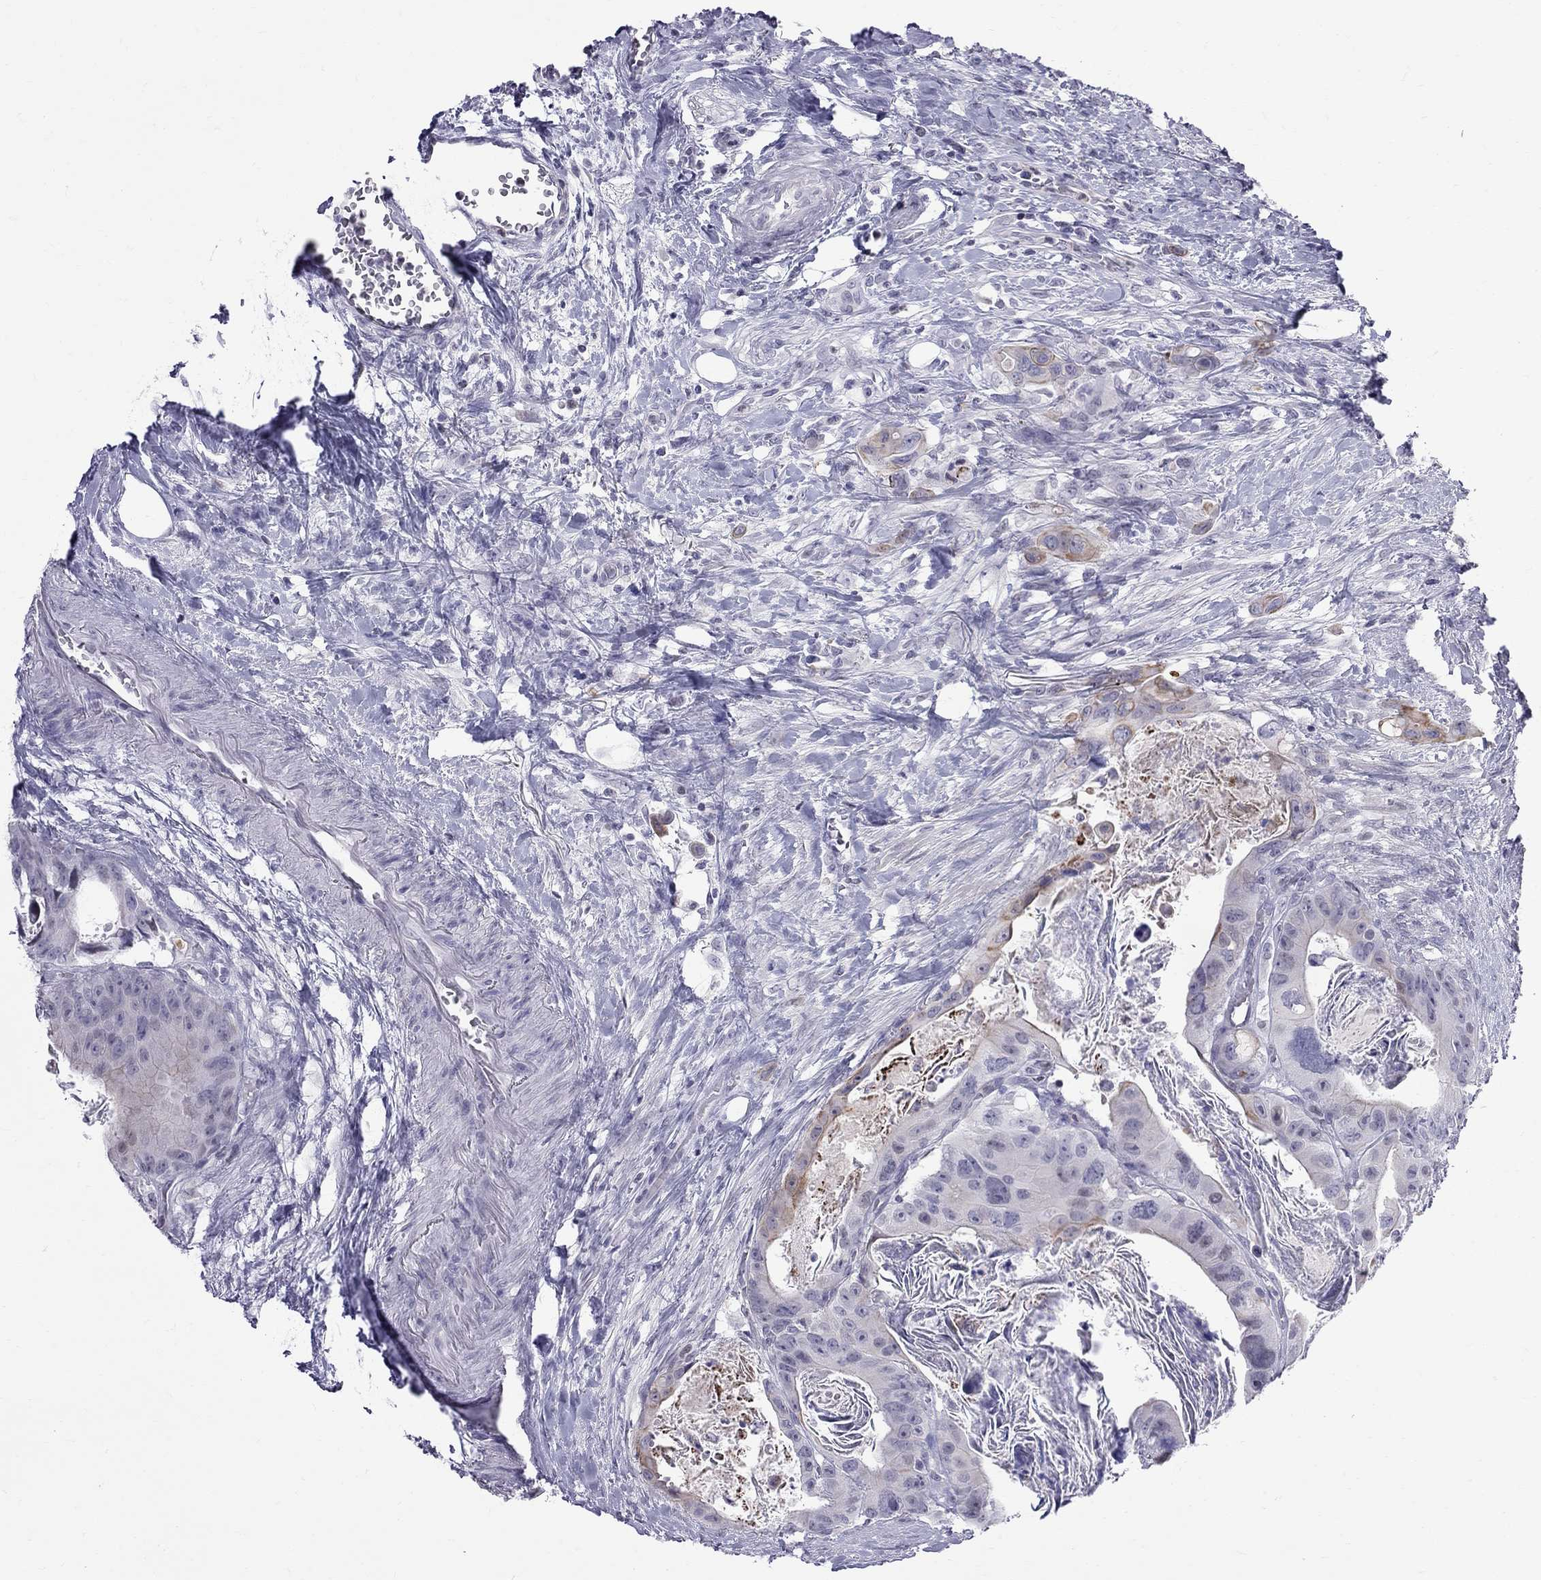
{"staining": {"intensity": "moderate", "quantity": "<25%", "location": "cytoplasmic/membranous"}, "tissue": "colorectal cancer", "cell_type": "Tumor cells", "image_type": "cancer", "snomed": [{"axis": "morphology", "description": "Adenocarcinoma, NOS"}, {"axis": "topography", "description": "Rectum"}], "caption": "Protein expression analysis of human colorectal cancer (adenocarcinoma) reveals moderate cytoplasmic/membranous expression in approximately <25% of tumor cells.", "gene": "MUC15", "patient": {"sex": "male", "age": 64}}